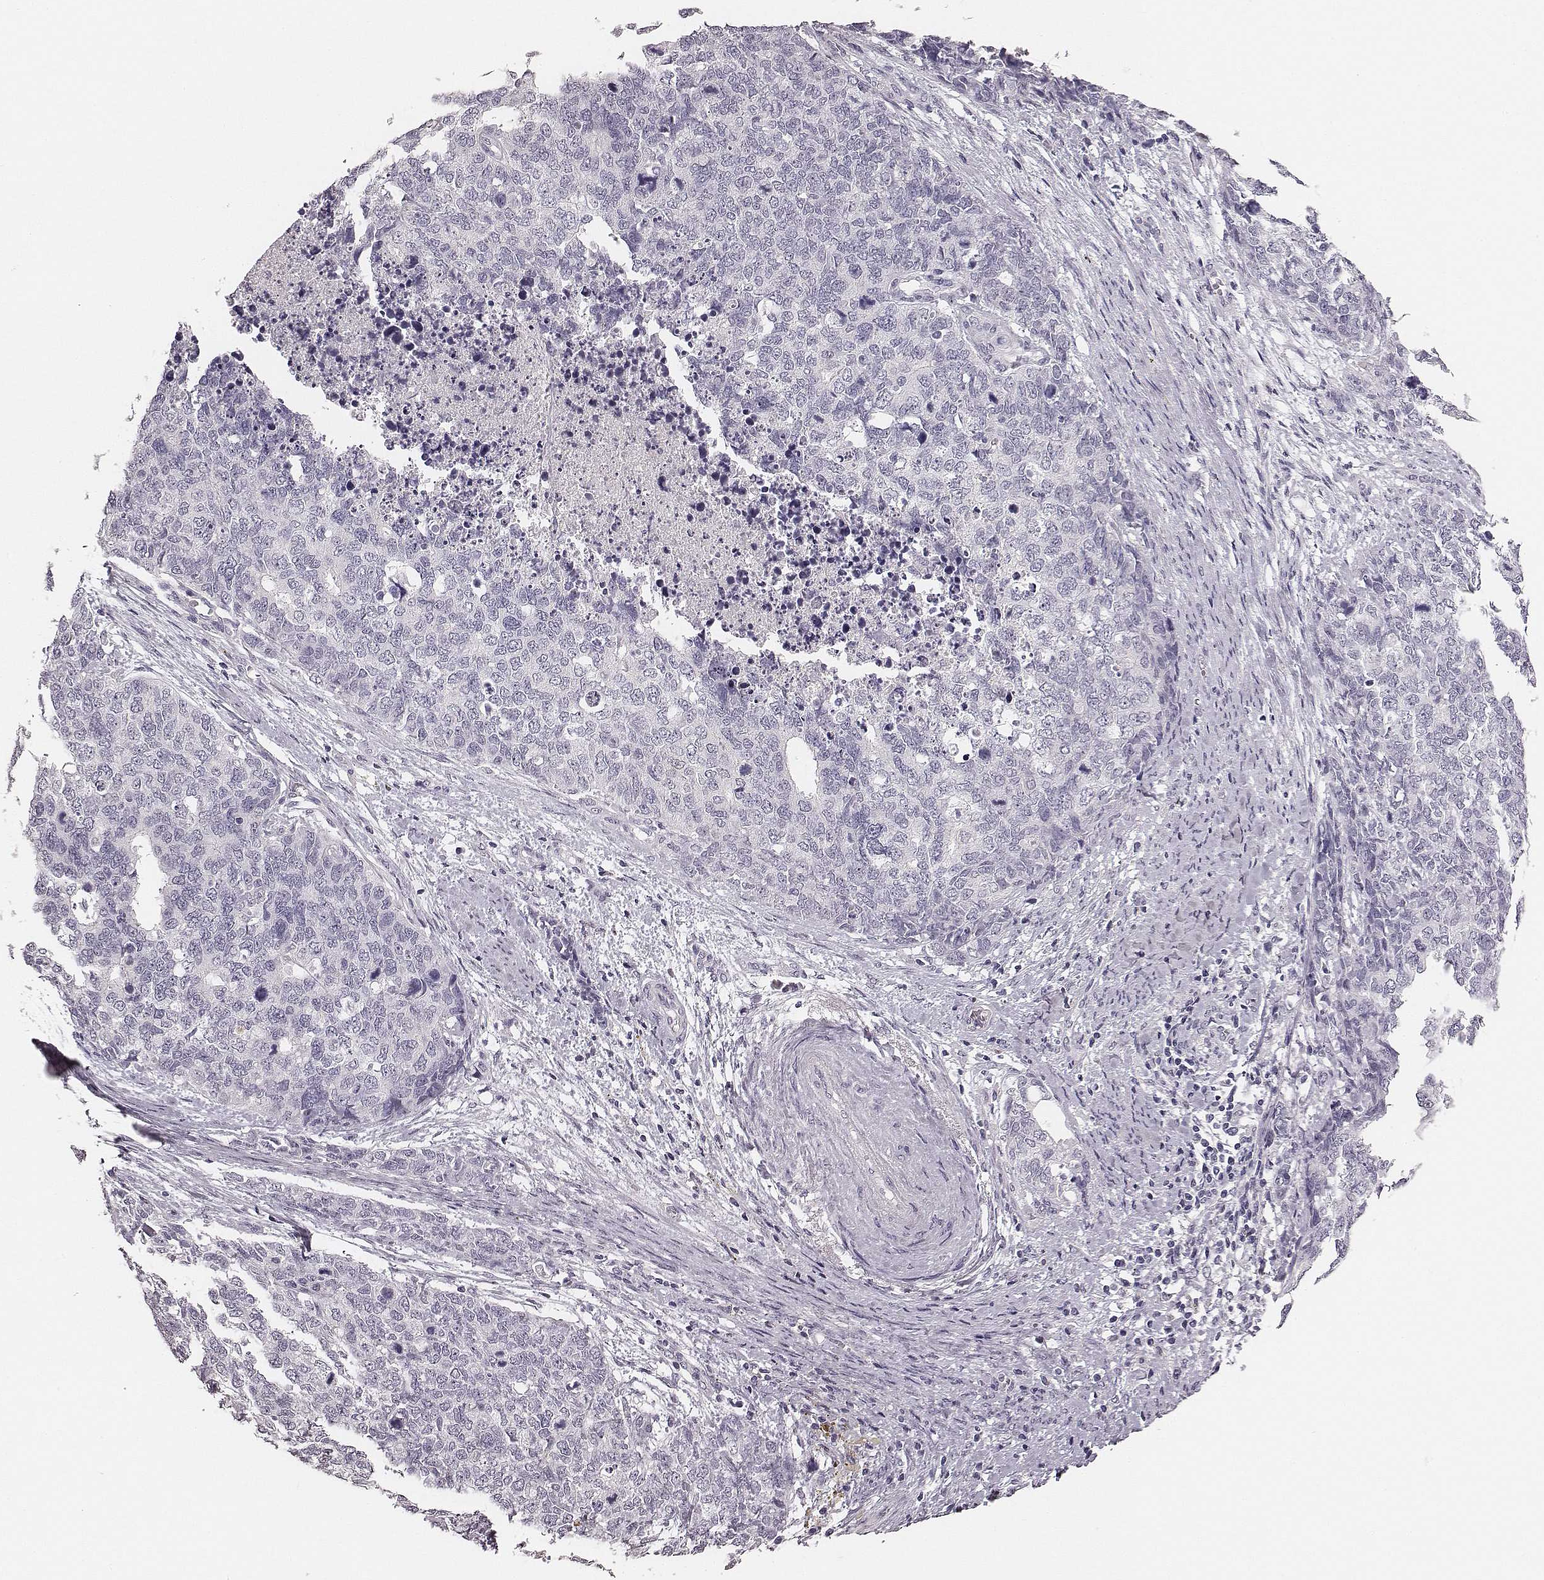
{"staining": {"intensity": "negative", "quantity": "none", "location": "none"}, "tissue": "cervical cancer", "cell_type": "Tumor cells", "image_type": "cancer", "snomed": [{"axis": "morphology", "description": "Squamous cell carcinoma, NOS"}, {"axis": "topography", "description": "Cervix"}], "caption": "Human cervical squamous cell carcinoma stained for a protein using IHC shows no expression in tumor cells.", "gene": "CSHL1", "patient": {"sex": "female", "age": 63}}